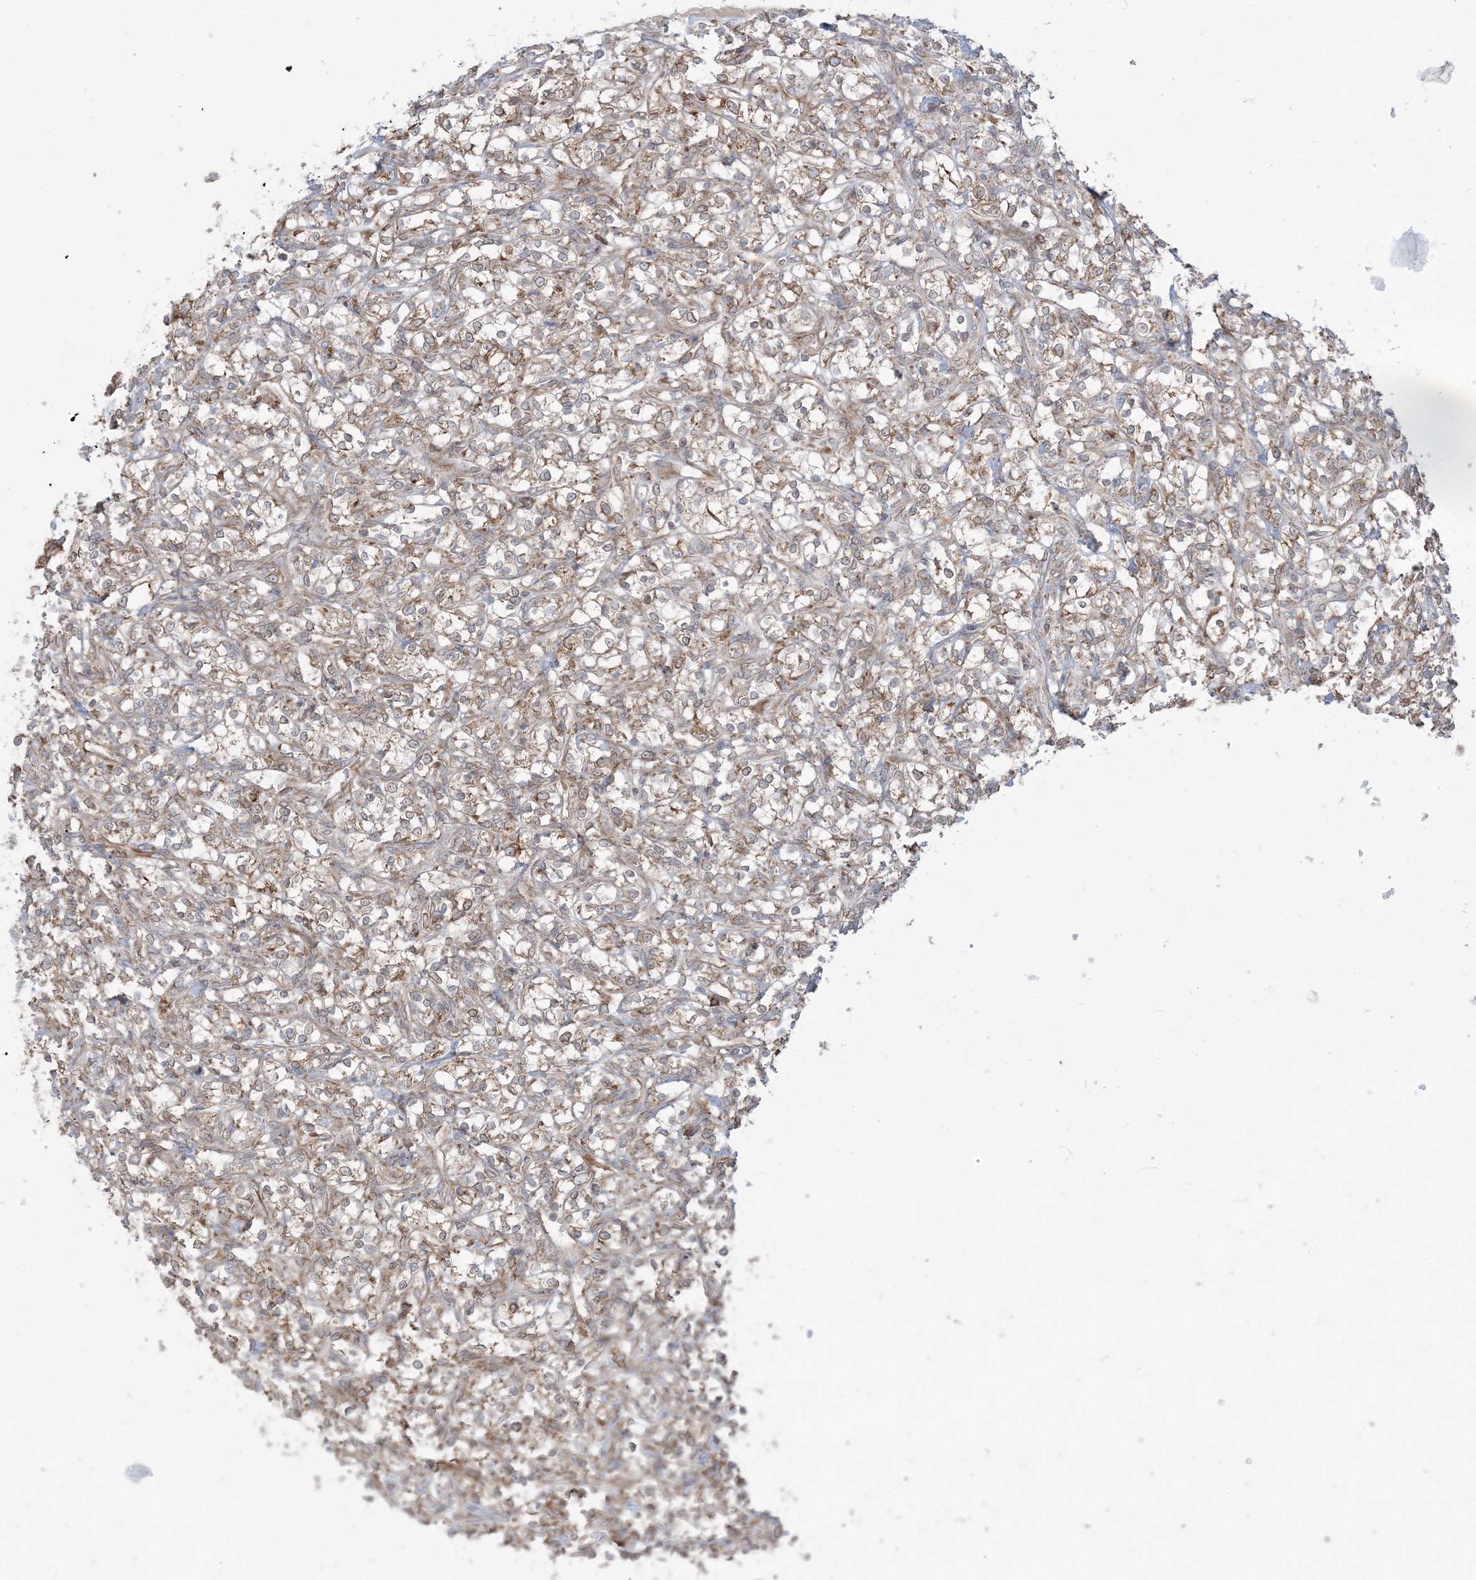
{"staining": {"intensity": "moderate", "quantity": ">75%", "location": "cytoplasmic/membranous"}, "tissue": "renal cancer", "cell_type": "Tumor cells", "image_type": "cancer", "snomed": [{"axis": "morphology", "description": "Adenocarcinoma, NOS"}, {"axis": "topography", "description": "Kidney"}], "caption": "Moderate cytoplasmic/membranous staining is seen in approximately >75% of tumor cells in renal cancer.", "gene": "UBXN4", "patient": {"sex": "female", "age": 69}}